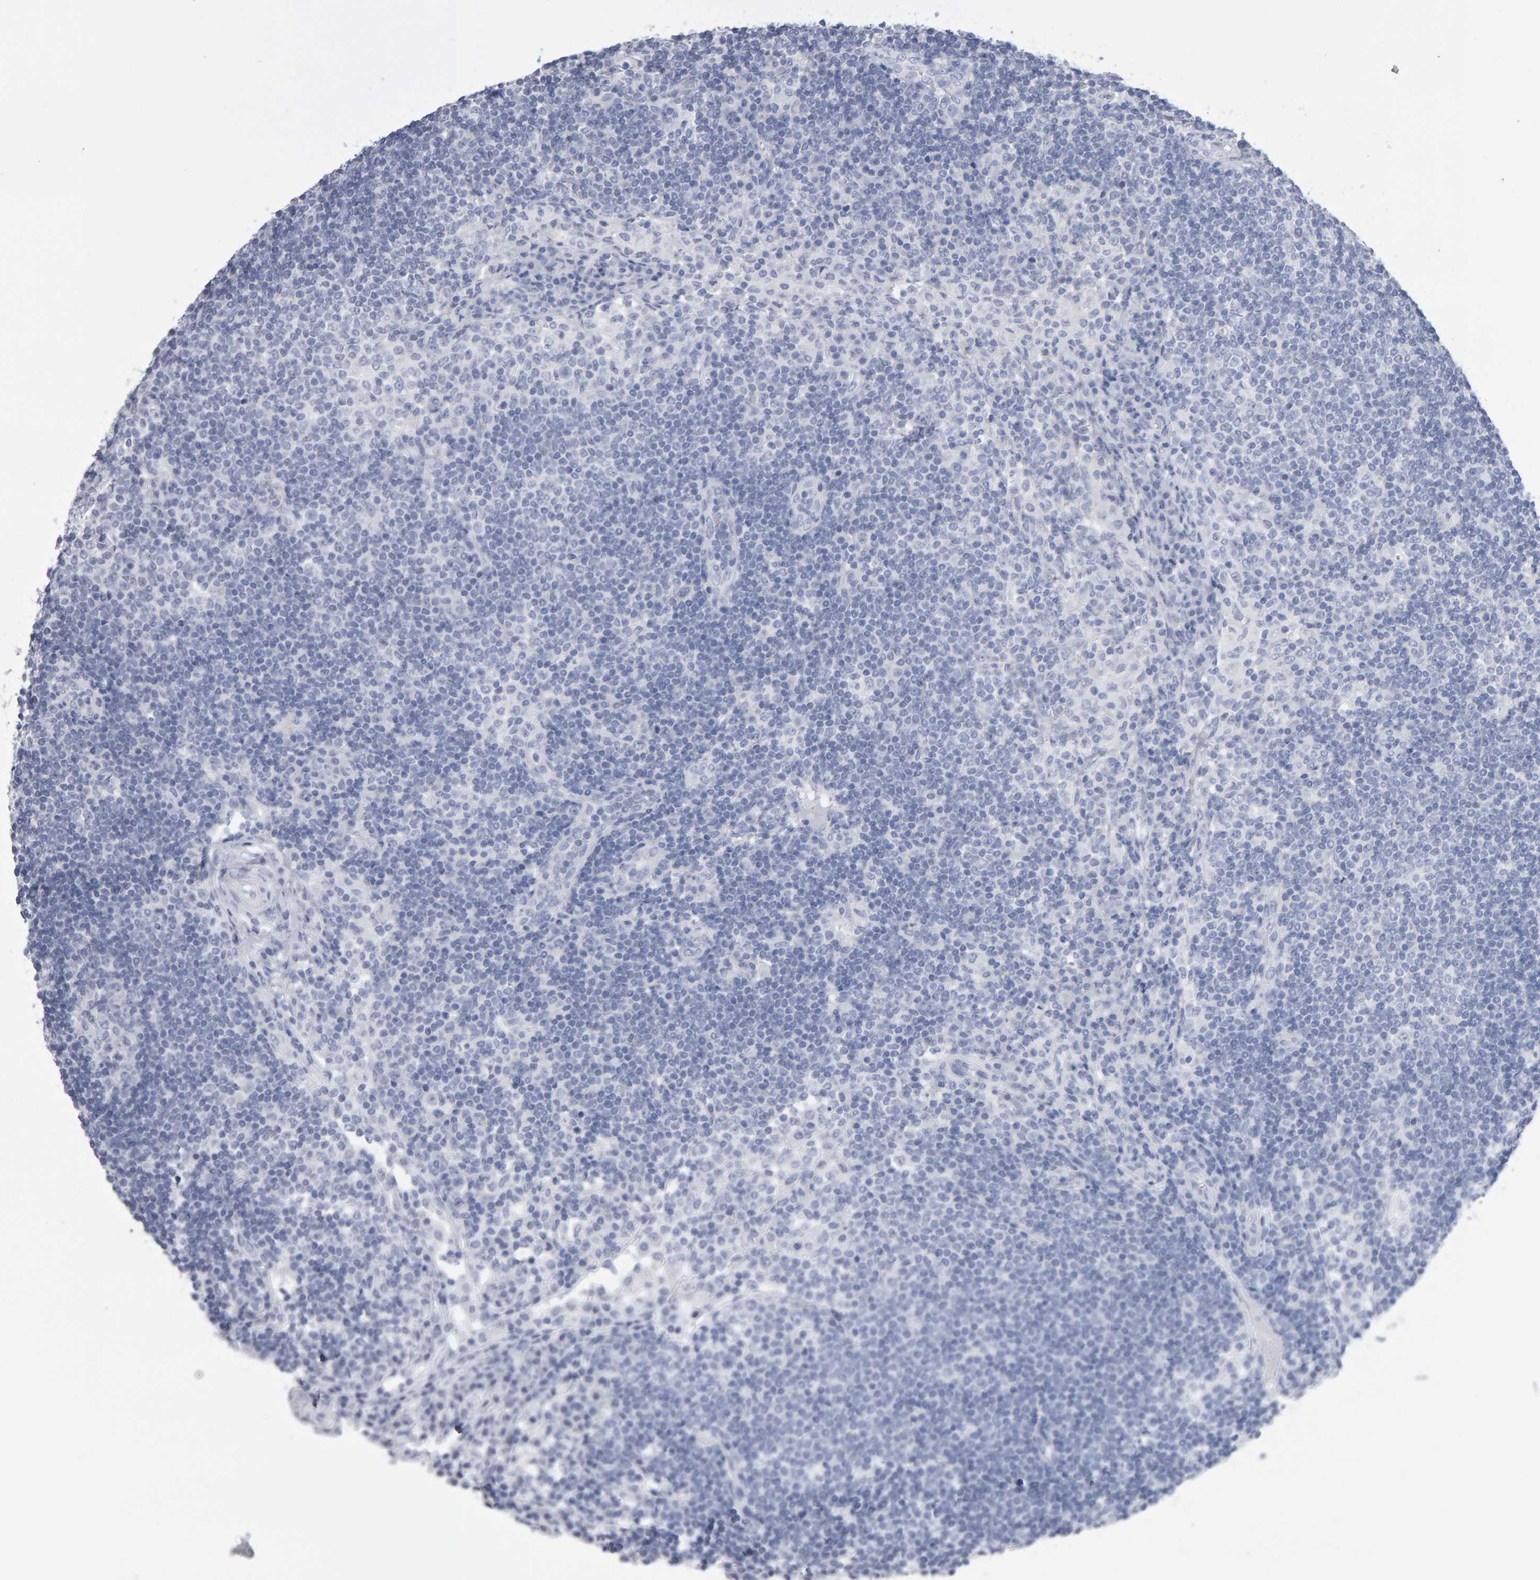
{"staining": {"intensity": "negative", "quantity": "none", "location": "none"}, "tissue": "lymph node", "cell_type": "Germinal center cells", "image_type": "normal", "snomed": [{"axis": "morphology", "description": "Normal tissue, NOS"}, {"axis": "topography", "description": "Lymph node"}], "caption": "The IHC micrograph has no significant staining in germinal center cells of lymph node. (Brightfield microscopy of DAB immunohistochemistry (IHC) at high magnification).", "gene": "NCDN", "patient": {"sex": "female", "age": 53}}